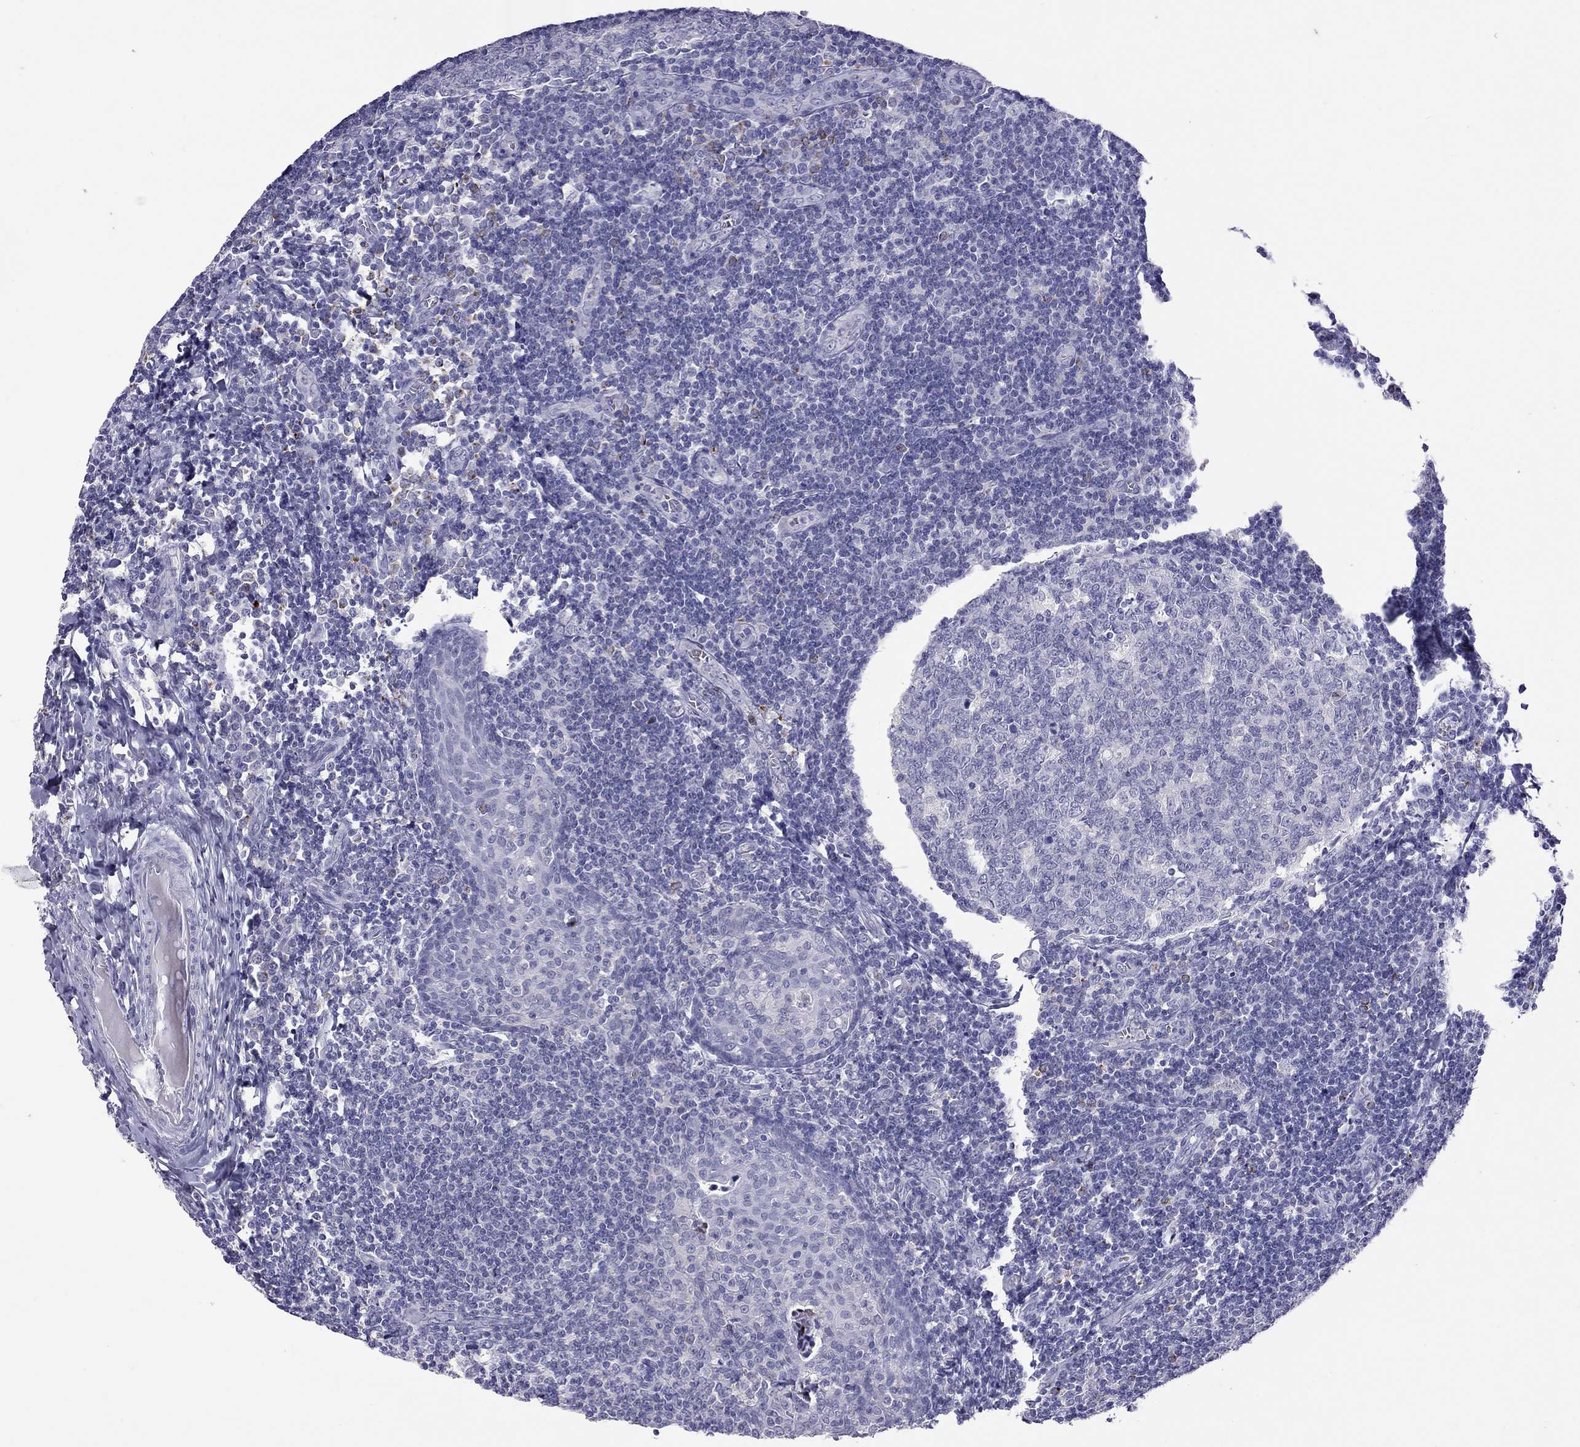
{"staining": {"intensity": "negative", "quantity": "none", "location": "none"}, "tissue": "tonsil", "cell_type": "Germinal center cells", "image_type": "normal", "snomed": [{"axis": "morphology", "description": "Normal tissue, NOS"}, {"axis": "morphology", "description": "Inflammation, NOS"}, {"axis": "topography", "description": "Tonsil"}], "caption": "This is an immunohistochemistry (IHC) micrograph of normal human tonsil. There is no positivity in germinal center cells.", "gene": "SLAMF1", "patient": {"sex": "female", "age": 31}}